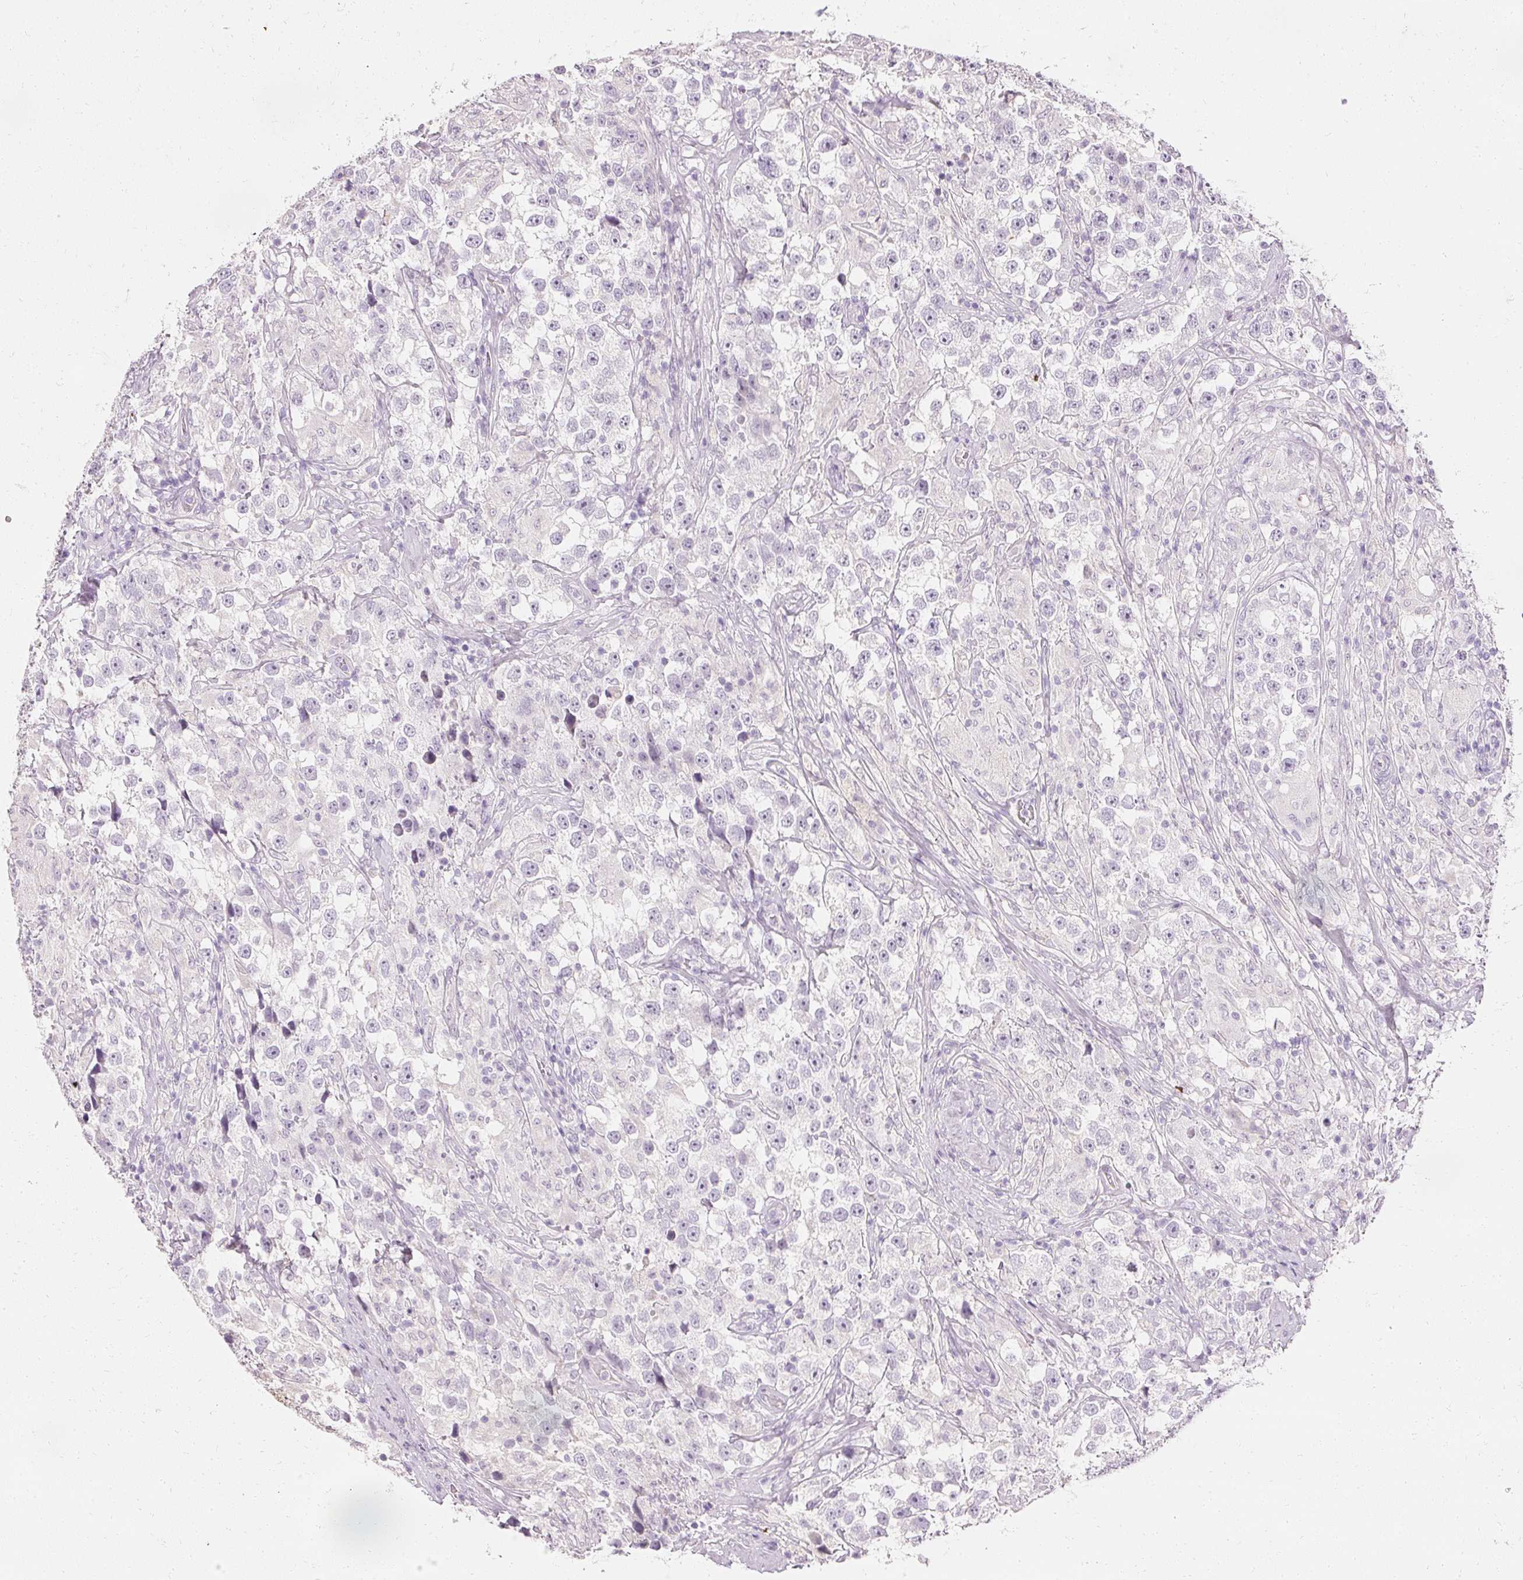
{"staining": {"intensity": "negative", "quantity": "none", "location": "none"}, "tissue": "testis cancer", "cell_type": "Tumor cells", "image_type": "cancer", "snomed": [{"axis": "morphology", "description": "Seminoma, NOS"}, {"axis": "topography", "description": "Testis"}], "caption": "An image of human testis cancer is negative for staining in tumor cells.", "gene": "ELAVL3", "patient": {"sex": "male", "age": 46}}